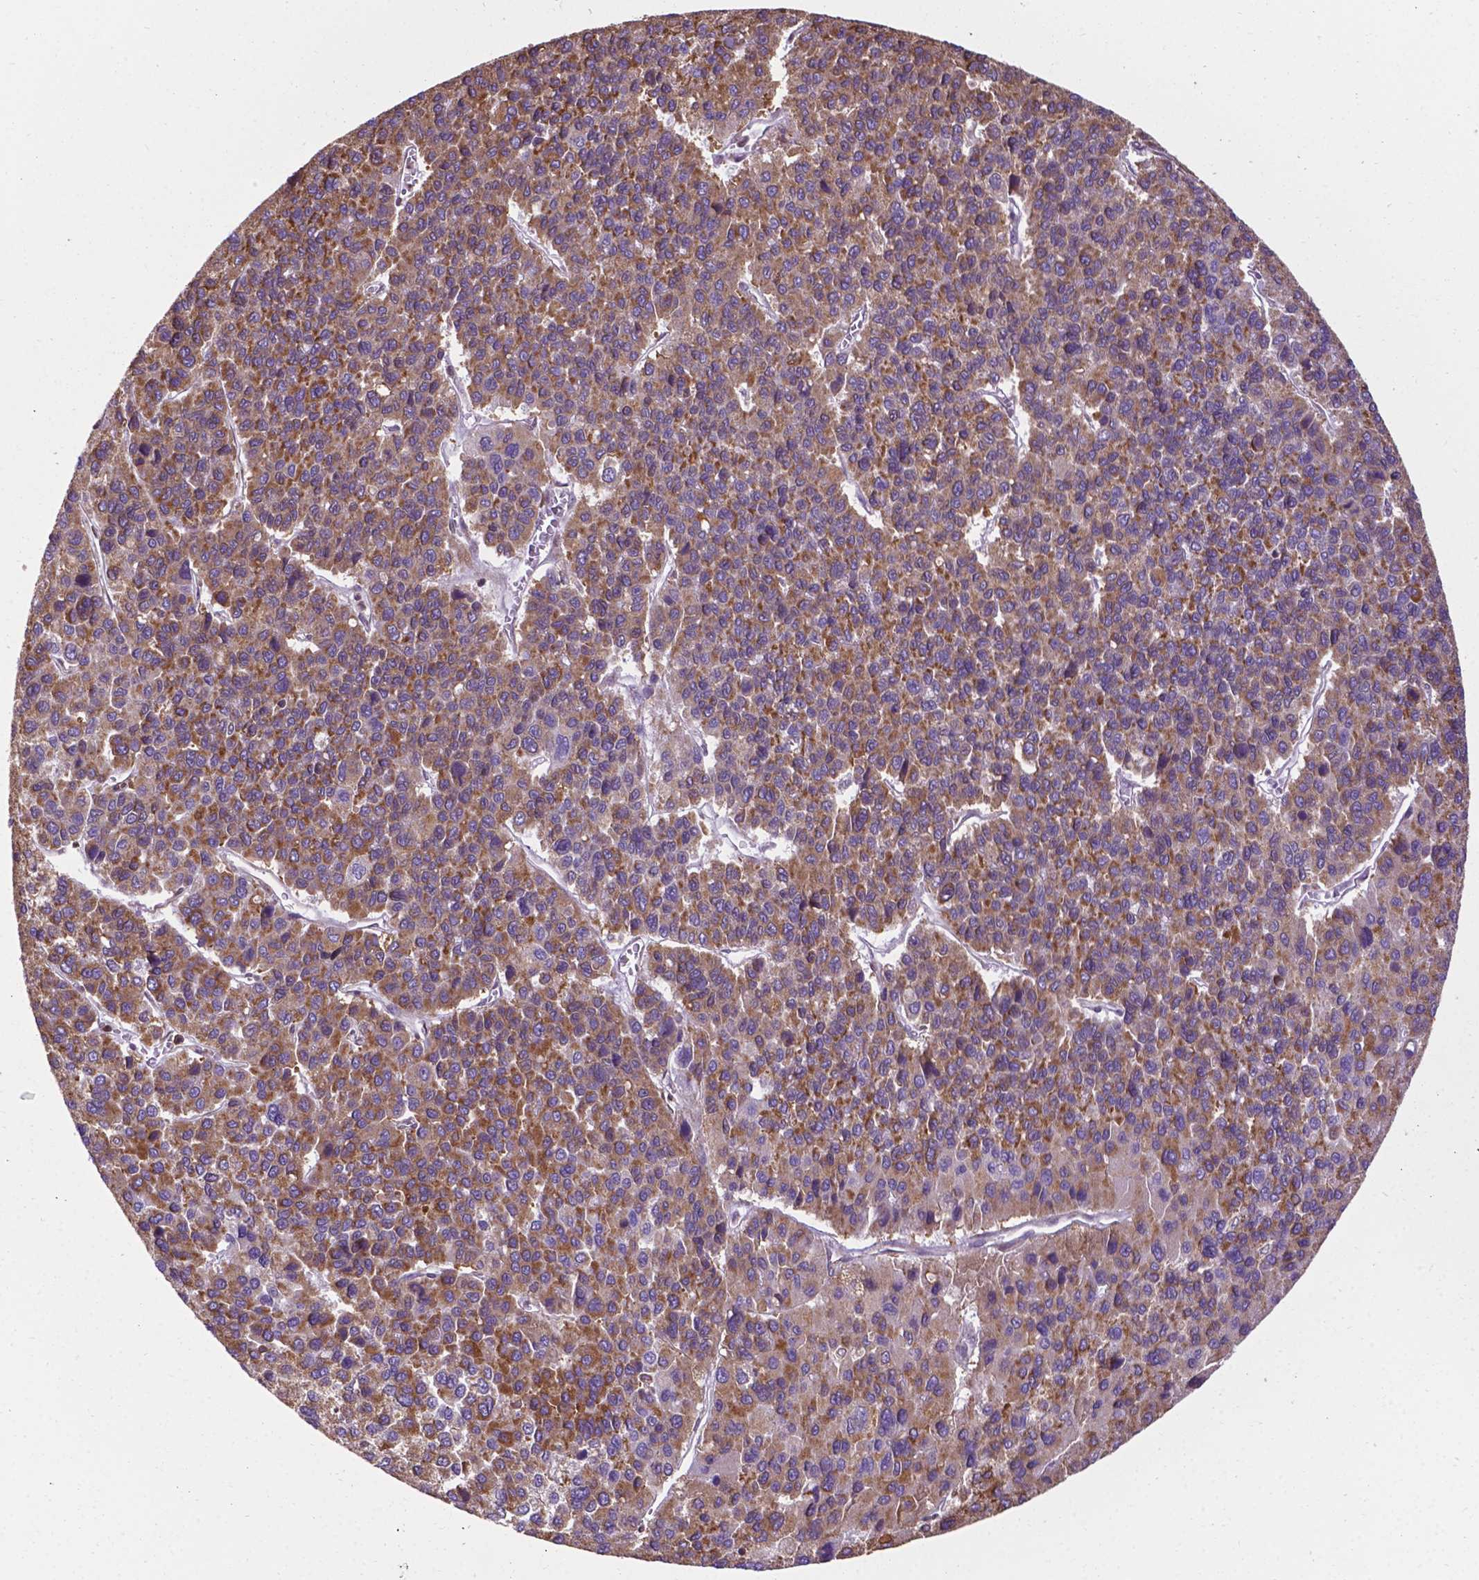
{"staining": {"intensity": "moderate", "quantity": ">75%", "location": "cytoplasmic/membranous"}, "tissue": "liver cancer", "cell_type": "Tumor cells", "image_type": "cancer", "snomed": [{"axis": "morphology", "description": "Carcinoma, Hepatocellular, NOS"}, {"axis": "topography", "description": "Liver"}], "caption": "Liver hepatocellular carcinoma stained for a protein (brown) displays moderate cytoplasmic/membranous positive positivity in approximately >75% of tumor cells.", "gene": "GANAB", "patient": {"sex": "female", "age": 41}}